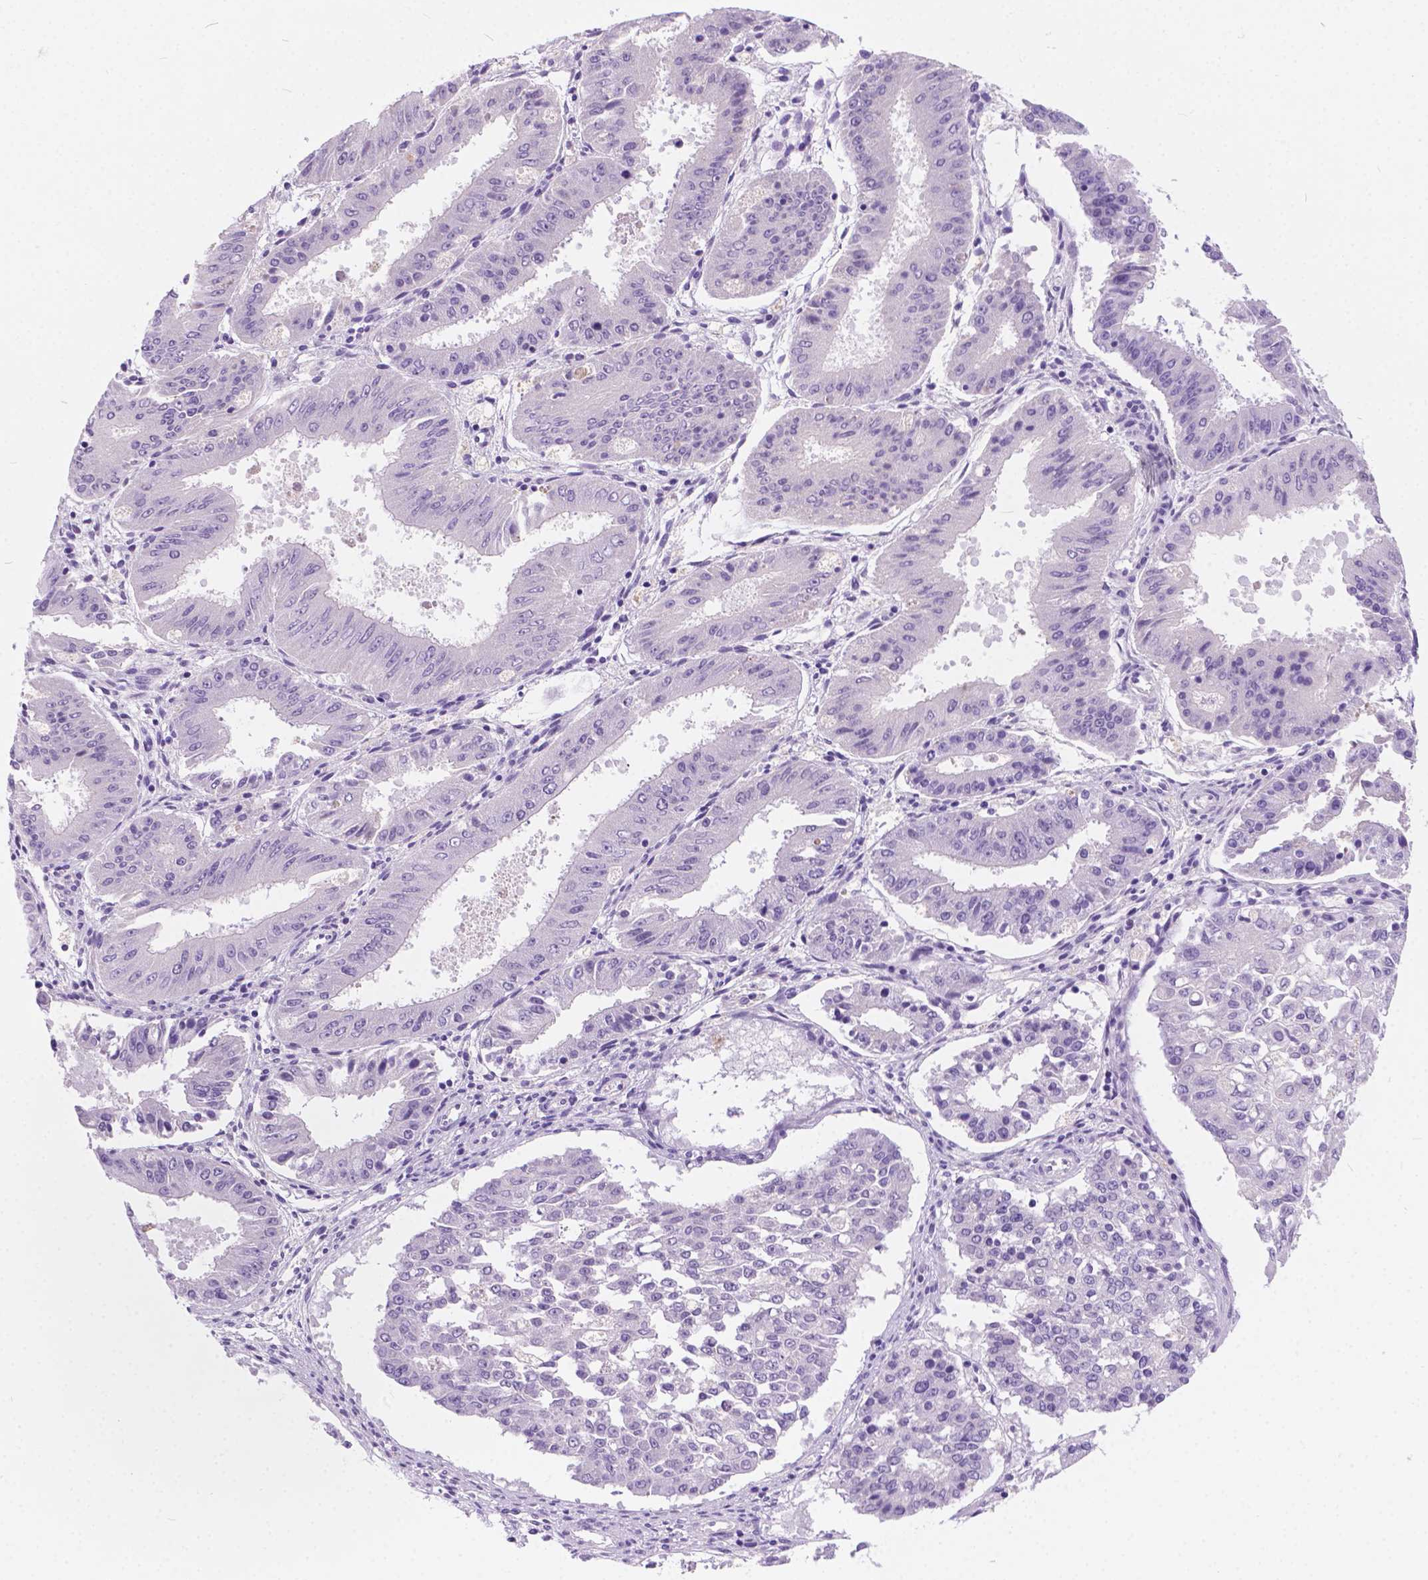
{"staining": {"intensity": "negative", "quantity": "none", "location": "none"}, "tissue": "ovarian cancer", "cell_type": "Tumor cells", "image_type": "cancer", "snomed": [{"axis": "morphology", "description": "Carcinoma, endometroid"}, {"axis": "topography", "description": "Ovary"}], "caption": "Micrograph shows no protein expression in tumor cells of endometroid carcinoma (ovarian) tissue.", "gene": "ARMS2", "patient": {"sex": "female", "age": 42}}